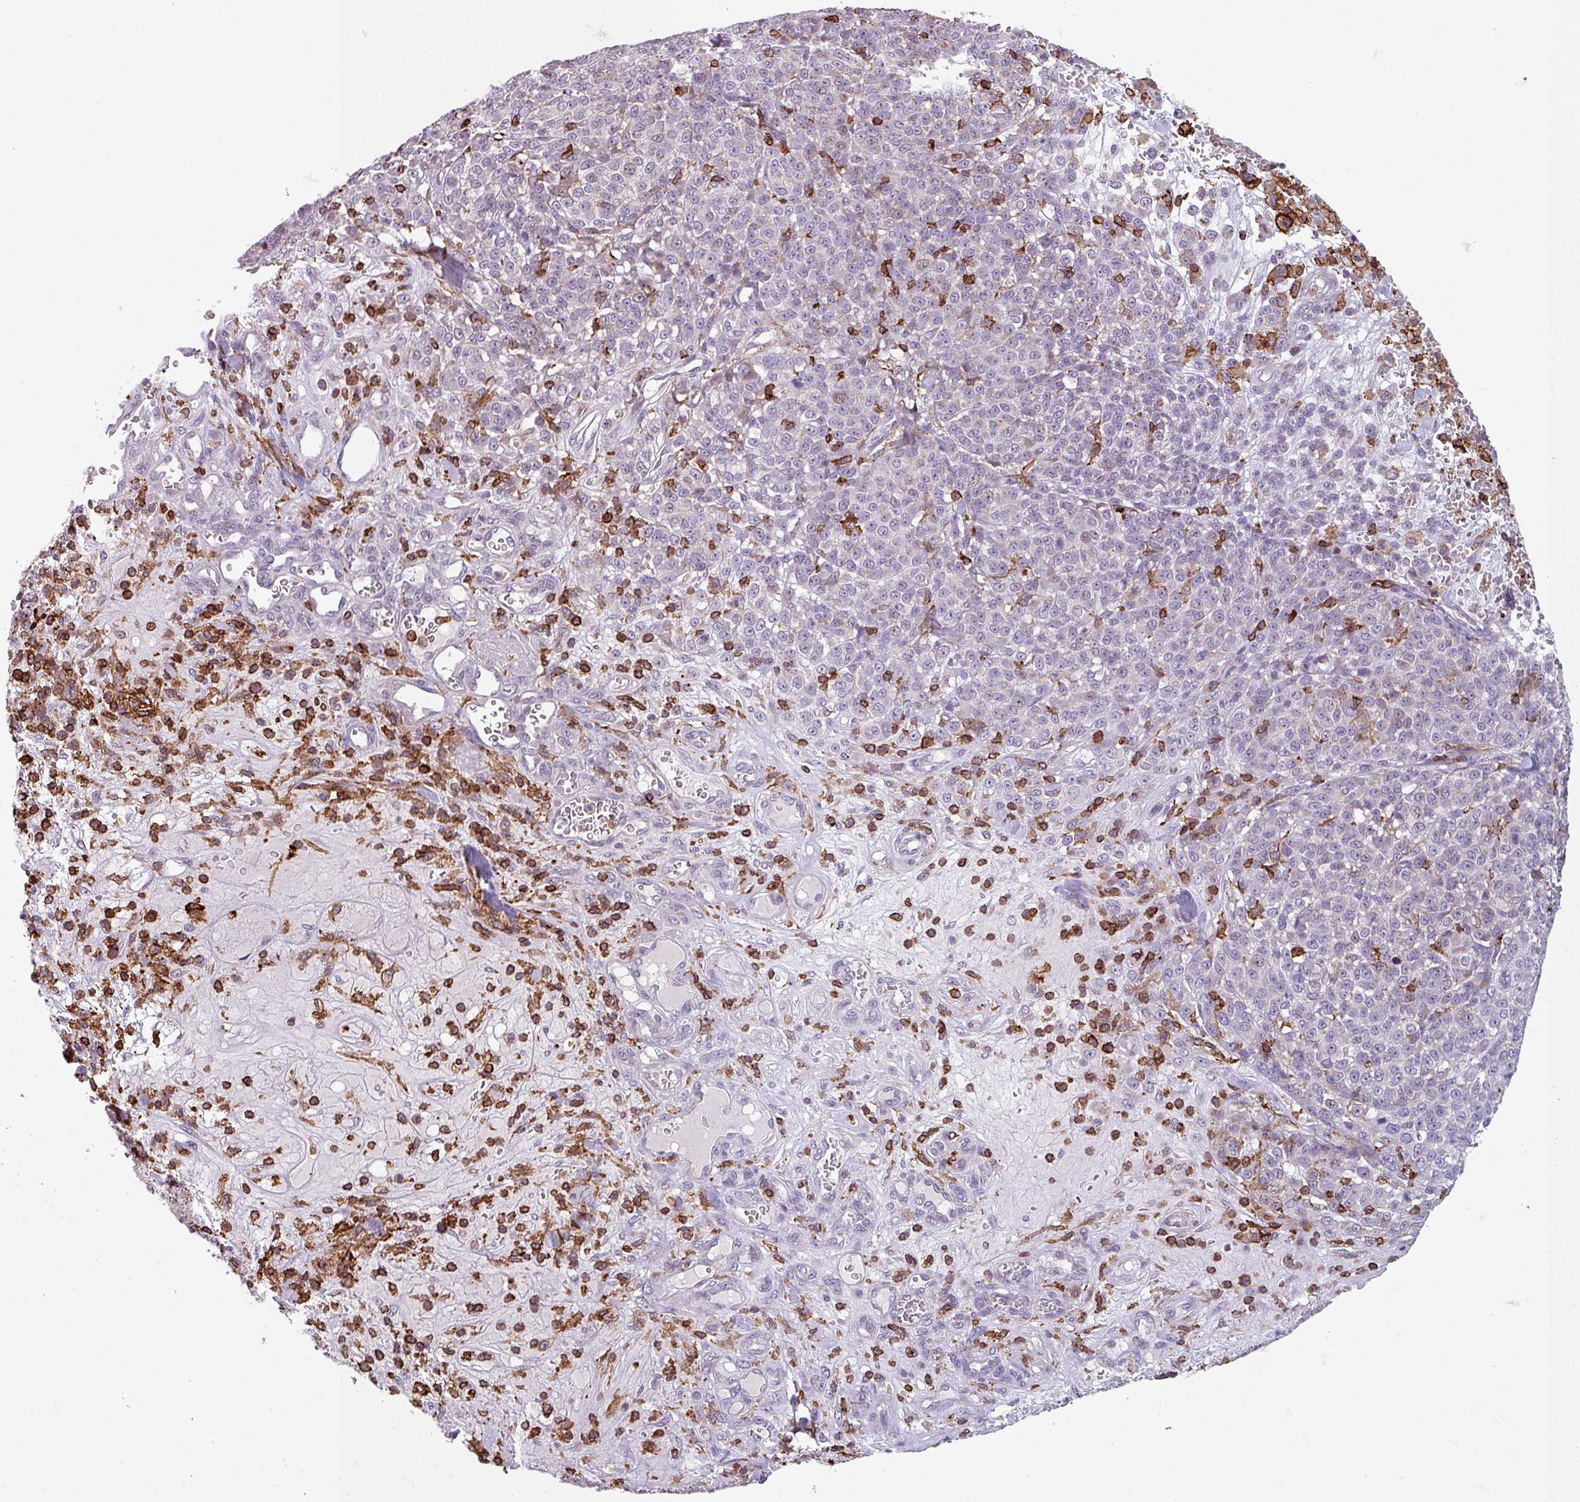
{"staining": {"intensity": "negative", "quantity": "none", "location": "none"}, "tissue": "melanoma", "cell_type": "Tumor cells", "image_type": "cancer", "snomed": [{"axis": "morphology", "description": "Normal tissue, NOS"}, {"axis": "morphology", "description": "Malignant melanoma, NOS"}, {"axis": "topography", "description": "Skin"}], "caption": "Photomicrograph shows no significant protein staining in tumor cells of malignant melanoma. Nuclei are stained in blue.", "gene": "NEDD9", "patient": {"sex": "female", "age": 34}}